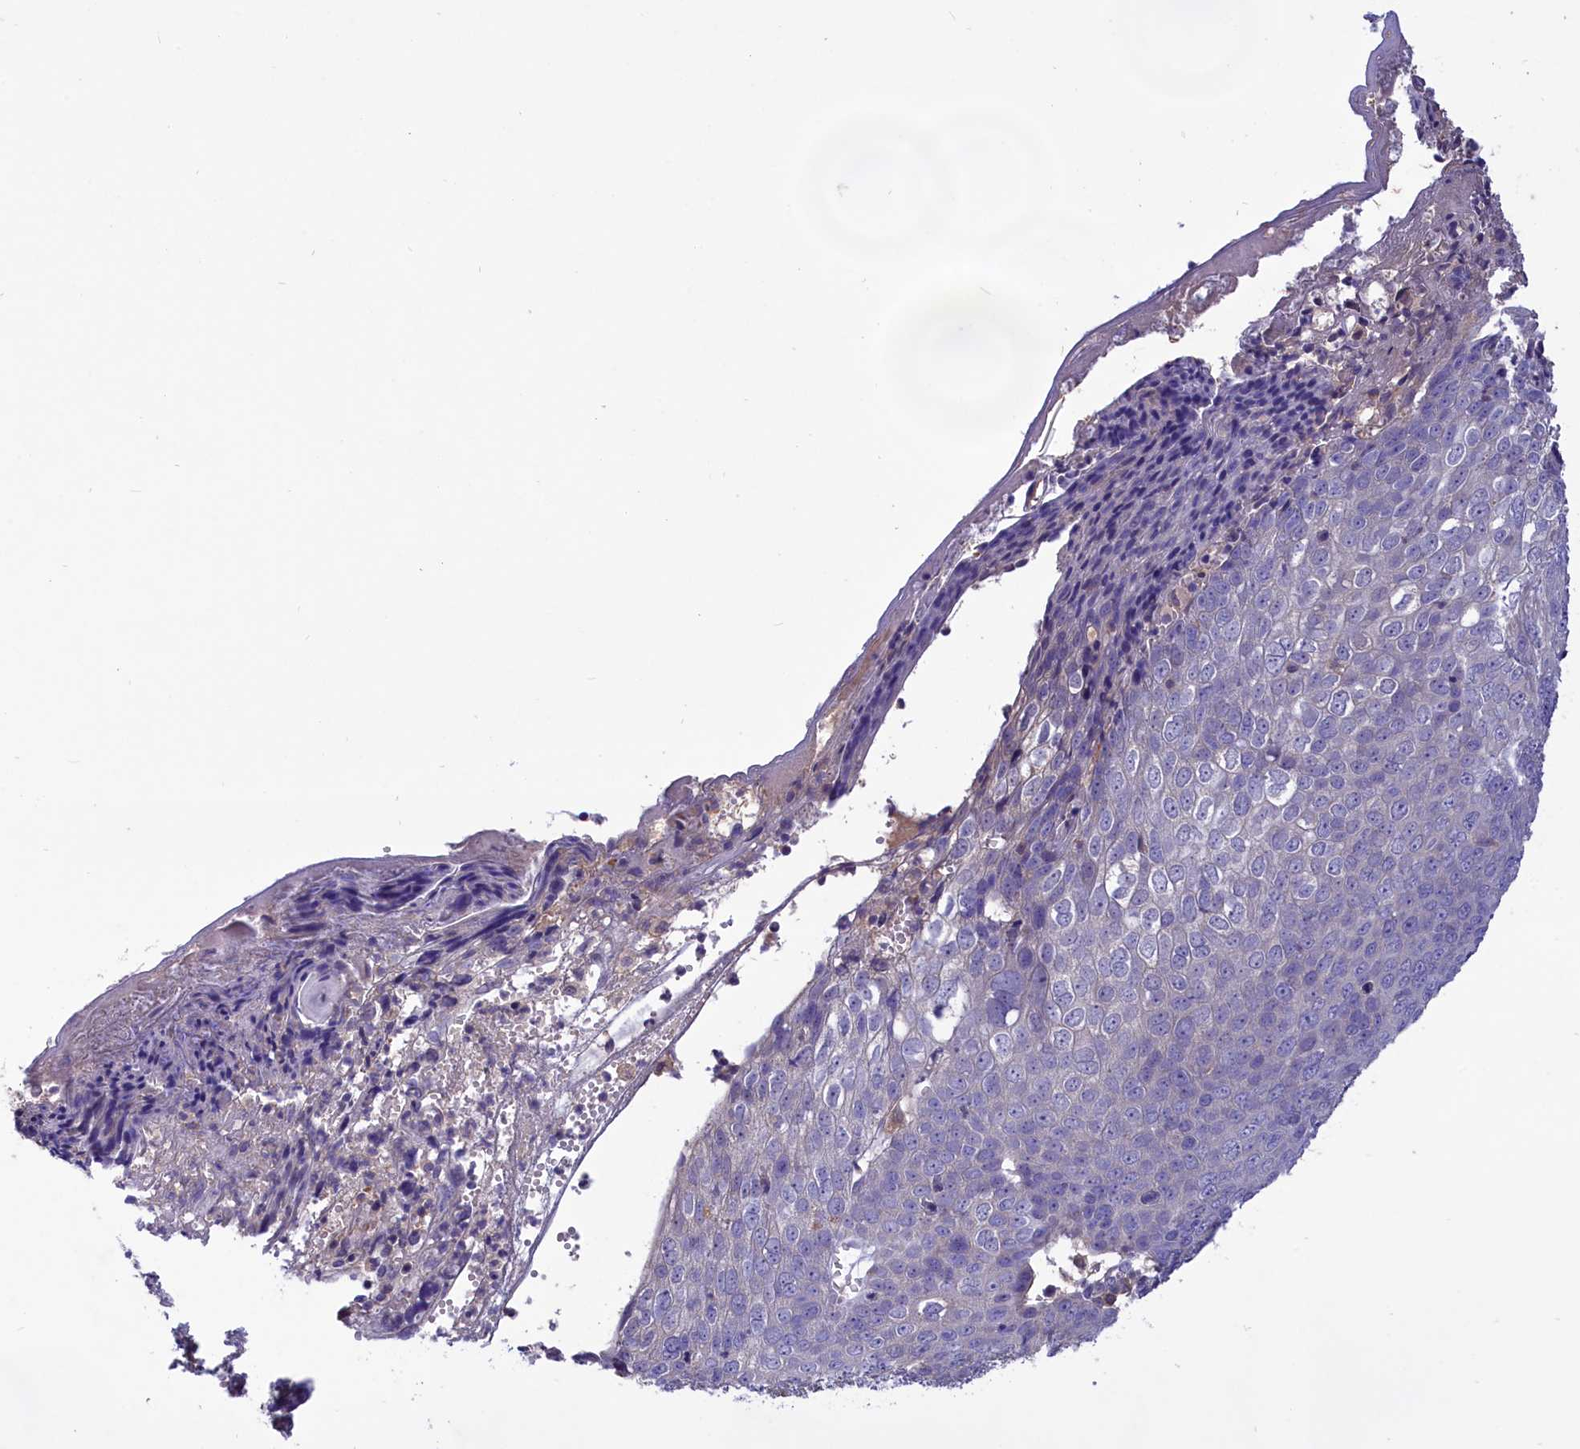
{"staining": {"intensity": "negative", "quantity": "none", "location": "none"}, "tissue": "skin cancer", "cell_type": "Tumor cells", "image_type": "cancer", "snomed": [{"axis": "morphology", "description": "Squamous cell carcinoma, NOS"}, {"axis": "topography", "description": "Skin"}], "caption": "Squamous cell carcinoma (skin) was stained to show a protein in brown. There is no significant staining in tumor cells. Brightfield microscopy of IHC stained with DAB (brown) and hematoxylin (blue), captured at high magnification.", "gene": "AMDHD2", "patient": {"sex": "male", "age": 71}}